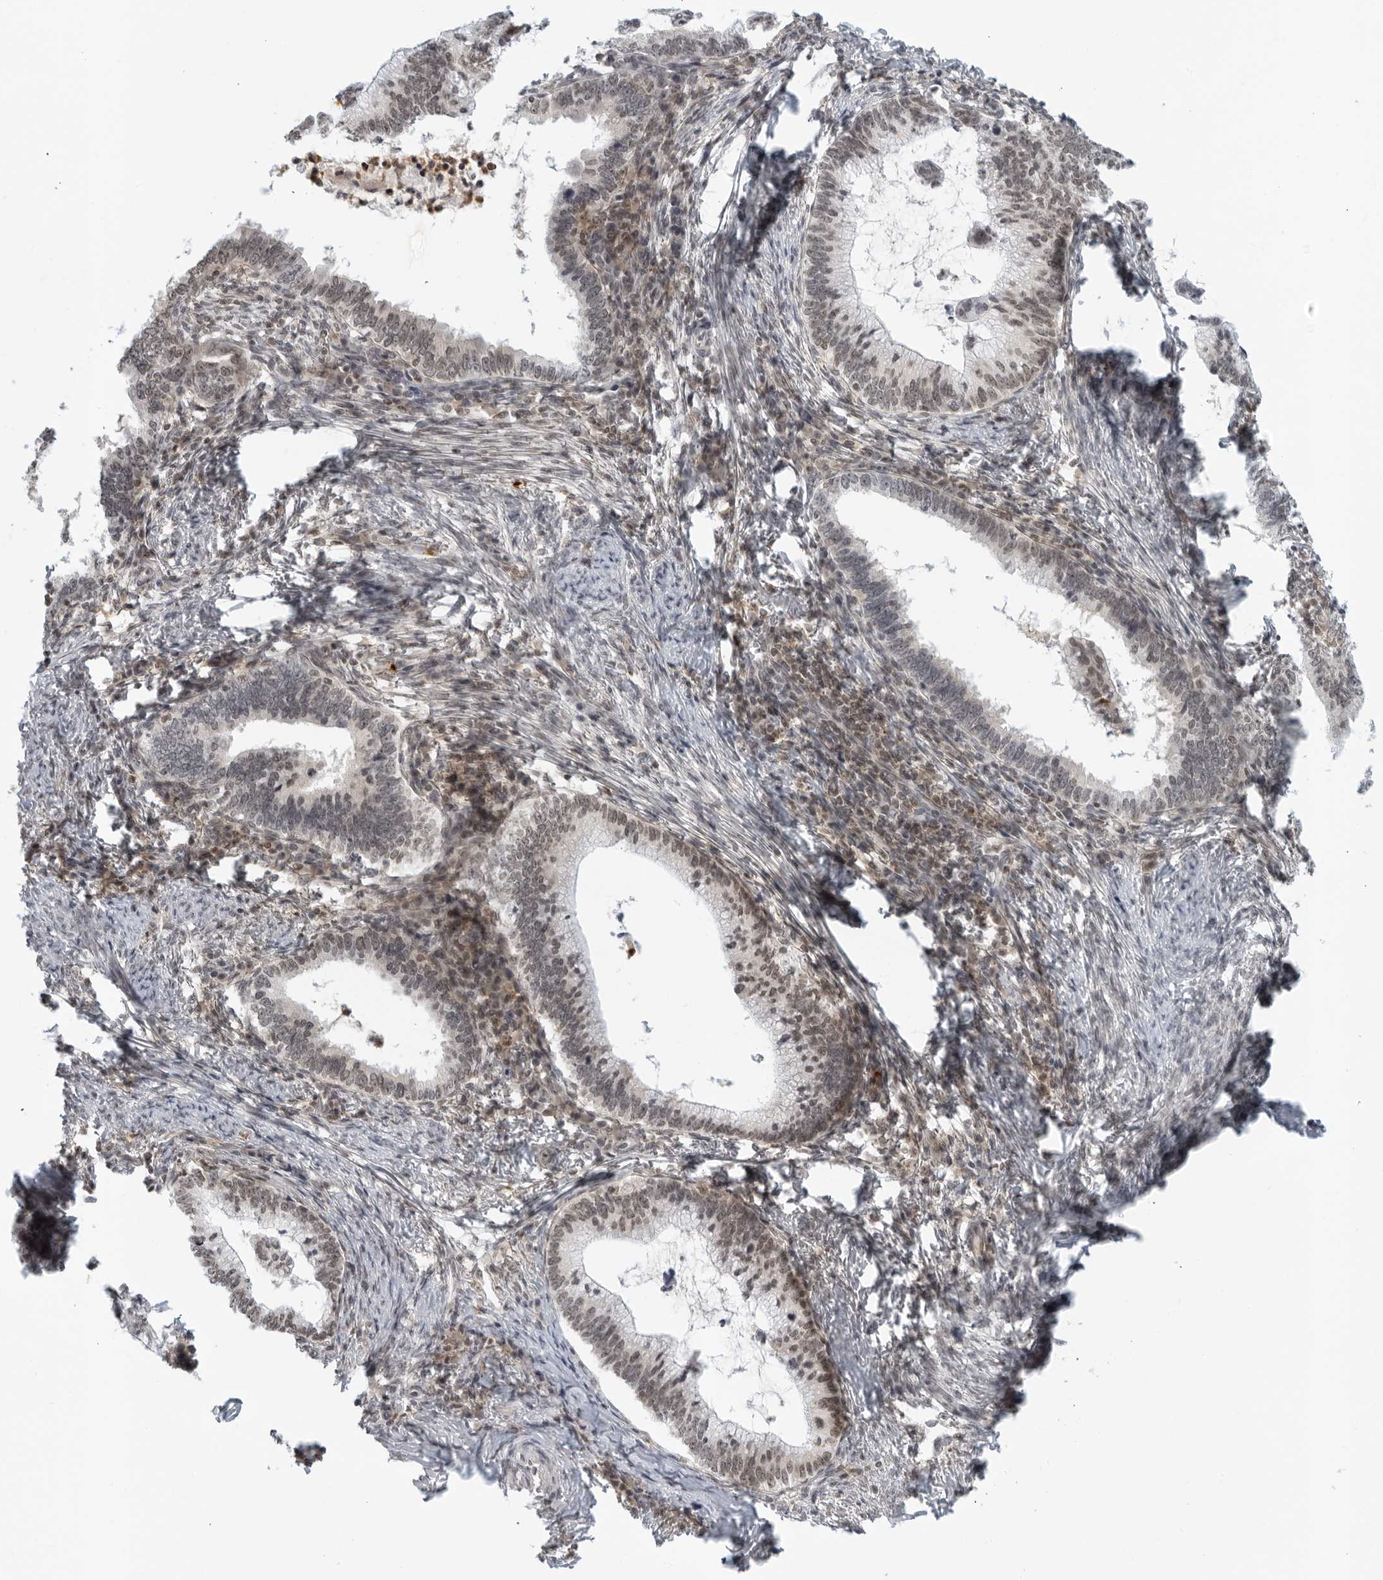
{"staining": {"intensity": "moderate", "quantity": "<25%", "location": "nuclear"}, "tissue": "cervical cancer", "cell_type": "Tumor cells", "image_type": "cancer", "snomed": [{"axis": "morphology", "description": "Adenocarcinoma, NOS"}, {"axis": "topography", "description": "Cervix"}], "caption": "A photomicrograph of adenocarcinoma (cervical) stained for a protein displays moderate nuclear brown staining in tumor cells. (brown staining indicates protein expression, while blue staining denotes nuclei).", "gene": "CC2D1B", "patient": {"sex": "female", "age": 36}}